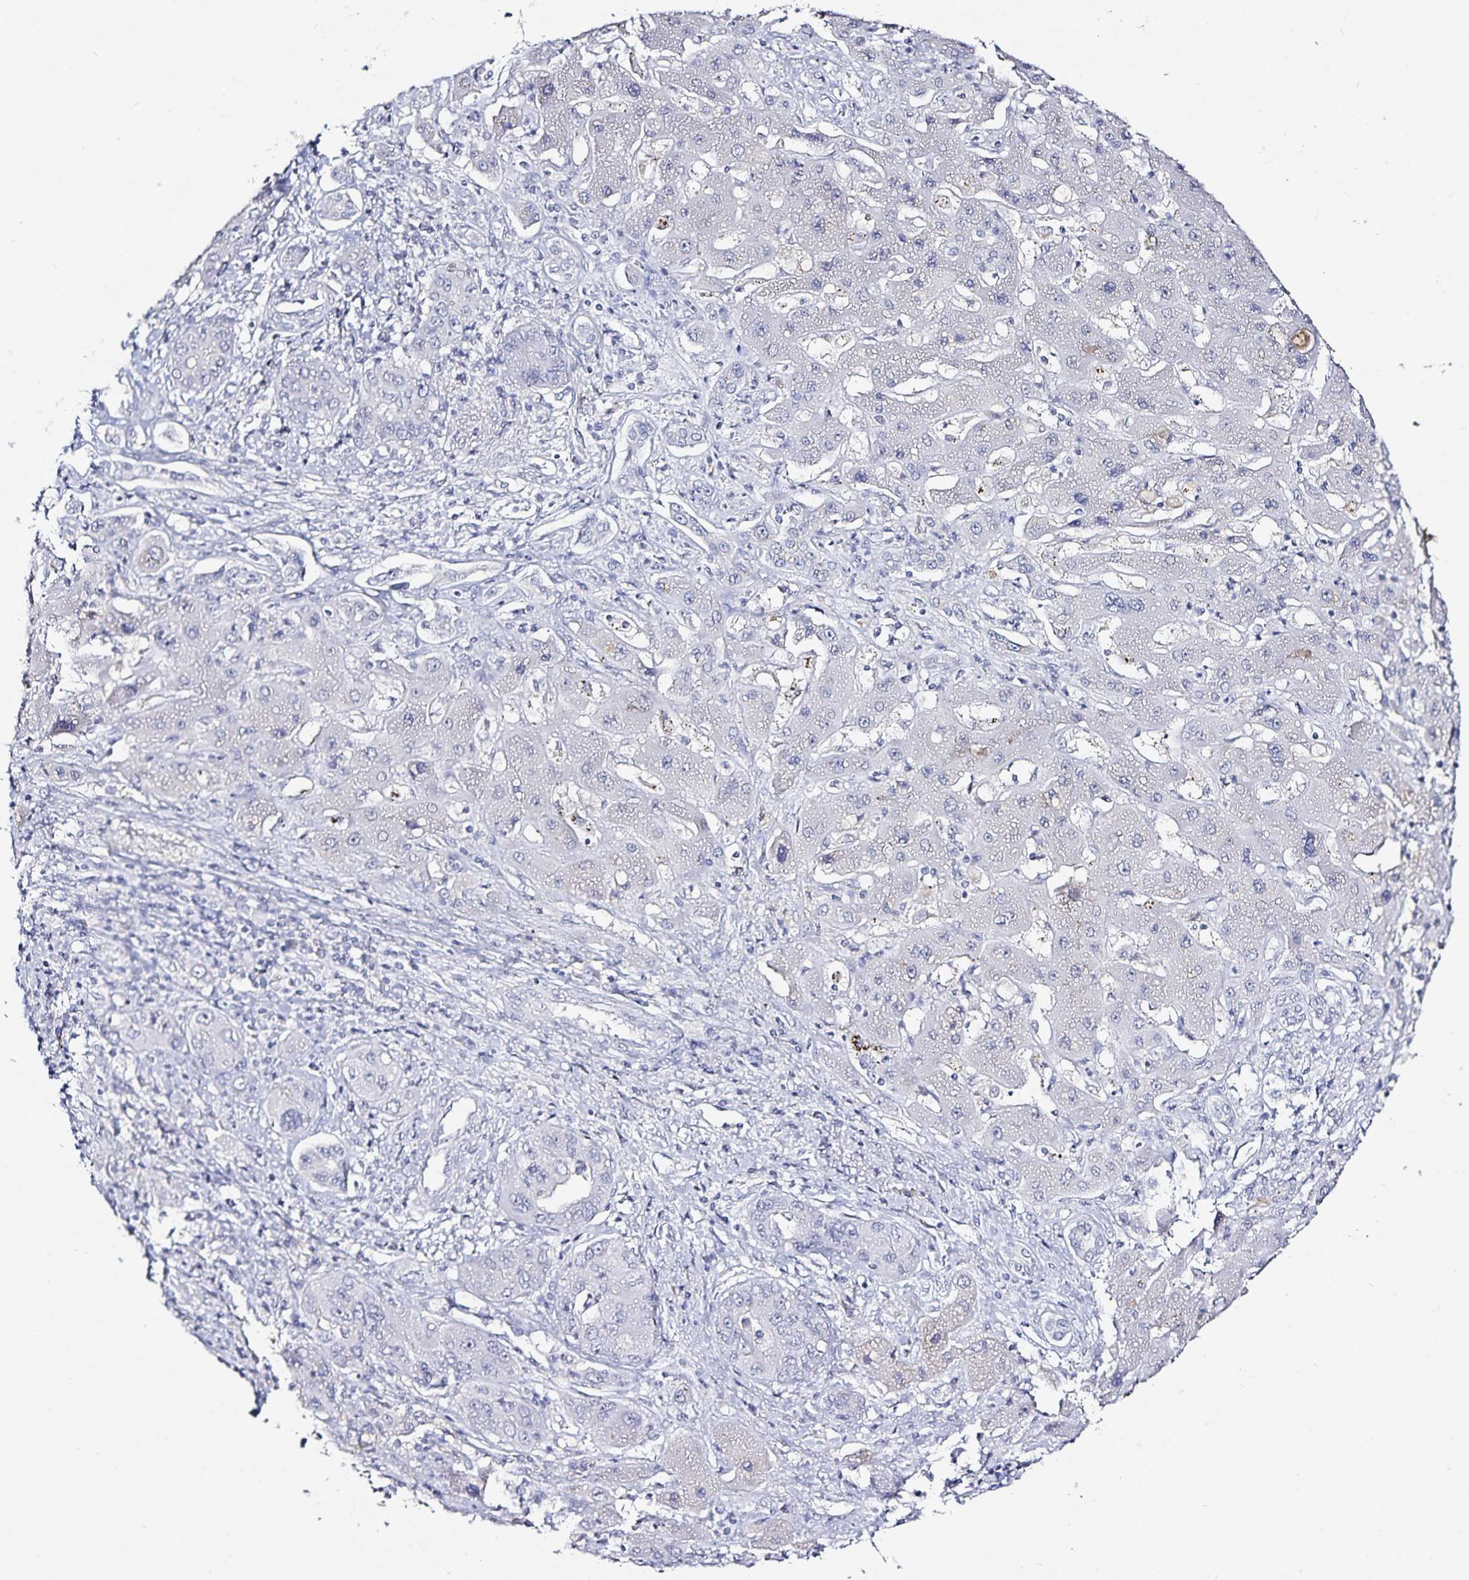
{"staining": {"intensity": "negative", "quantity": "none", "location": "none"}, "tissue": "liver cancer", "cell_type": "Tumor cells", "image_type": "cancer", "snomed": [{"axis": "morphology", "description": "Cholangiocarcinoma"}, {"axis": "topography", "description": "Liver"}], "caption": "Immunohistochemistry (IHC) image of neoplastic tissue: human liver cancer (cholangiocarcinoma) stained with DAB shows no significant protein staining in tumor cells. (DAB immunohistochemistry (IHC), high magnification).", "gene": "TTR", "patient": {"sex": "male", "age": 67}}